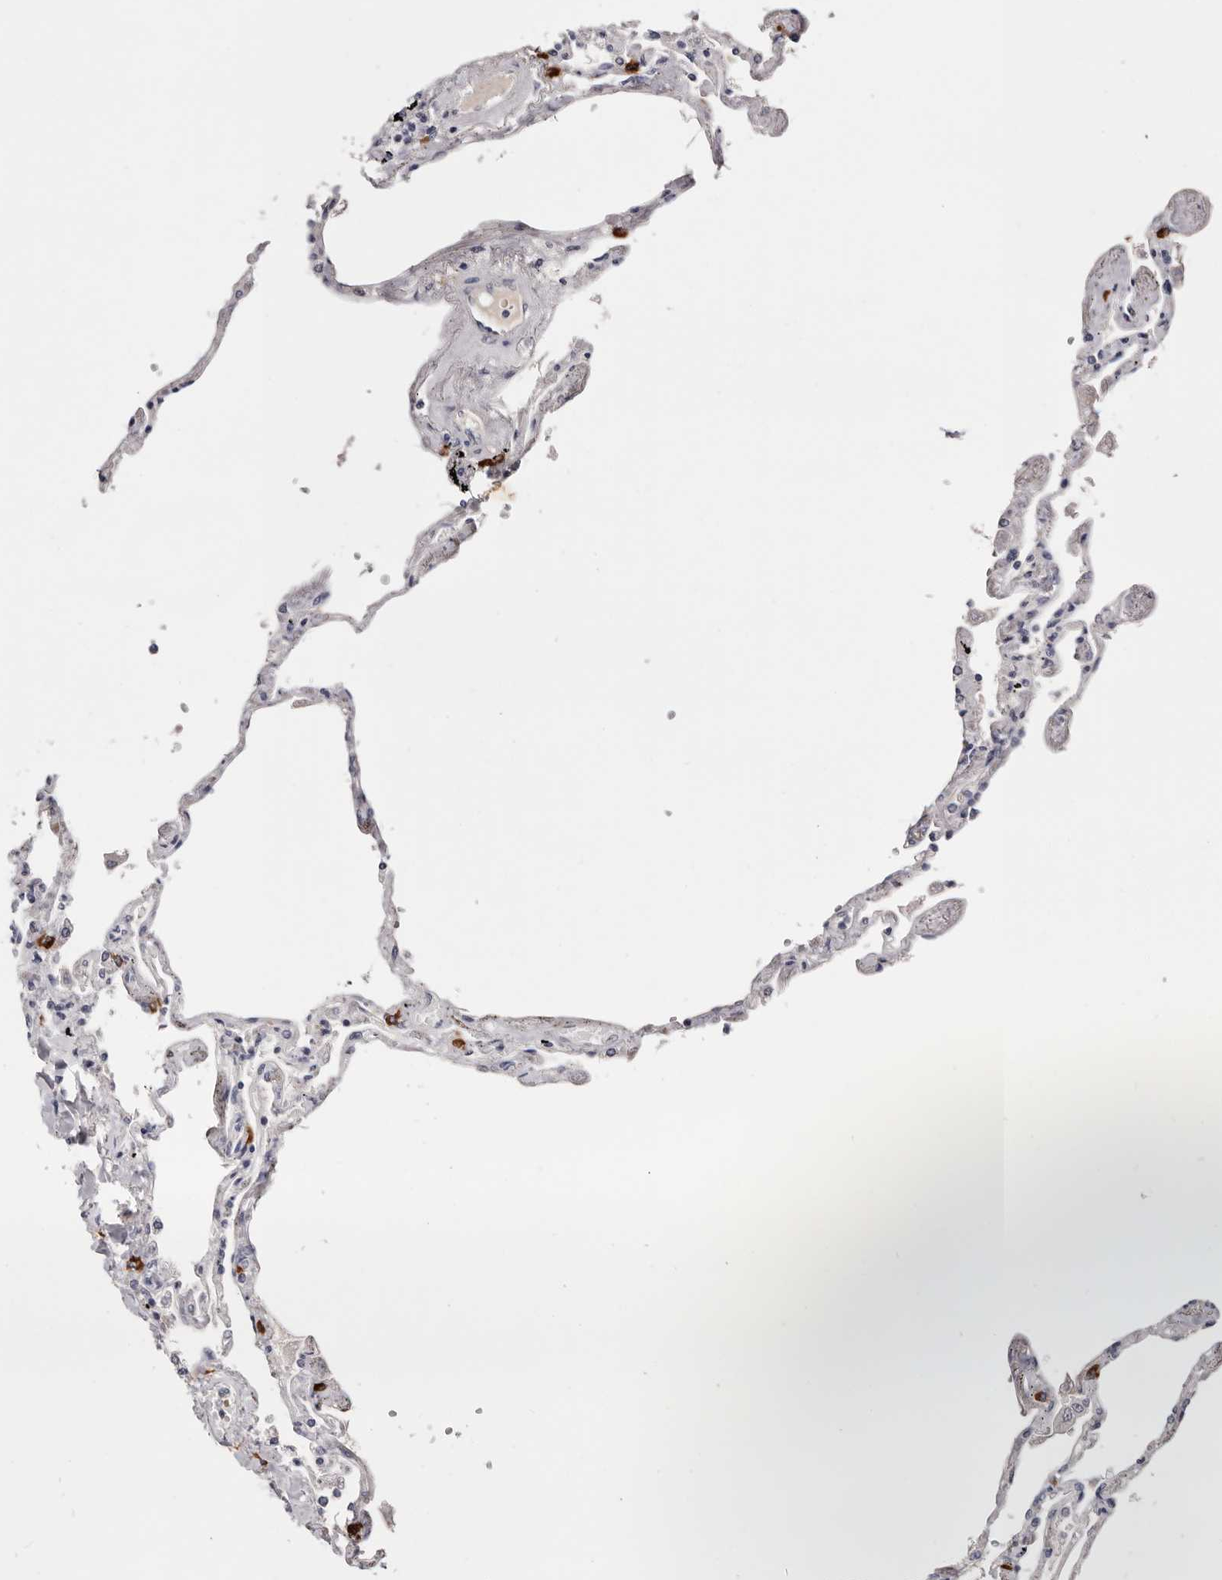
{"staining": {"intensity": "weak", "quantity": "<25%", "location": "cytoplasmic/membranous"}, "tissue": "lung", "cell_type": "Alveolar cells", "image_type": "normal", "snomed": [{"axis": "morphology", "description": "Normal tissue, NOS"}, {"axis": "topography", "description": "Lung"}], "caption": "Immunohistochemistry (IHC) of normal lung reveals no positivity in alveolar cells. (Brightfield microscopy of DAB (3,3'-diaminobenzidine) IHC at high magnification).", "gene": "USH1C", "patient": {"sex": "female", "age": 67}}